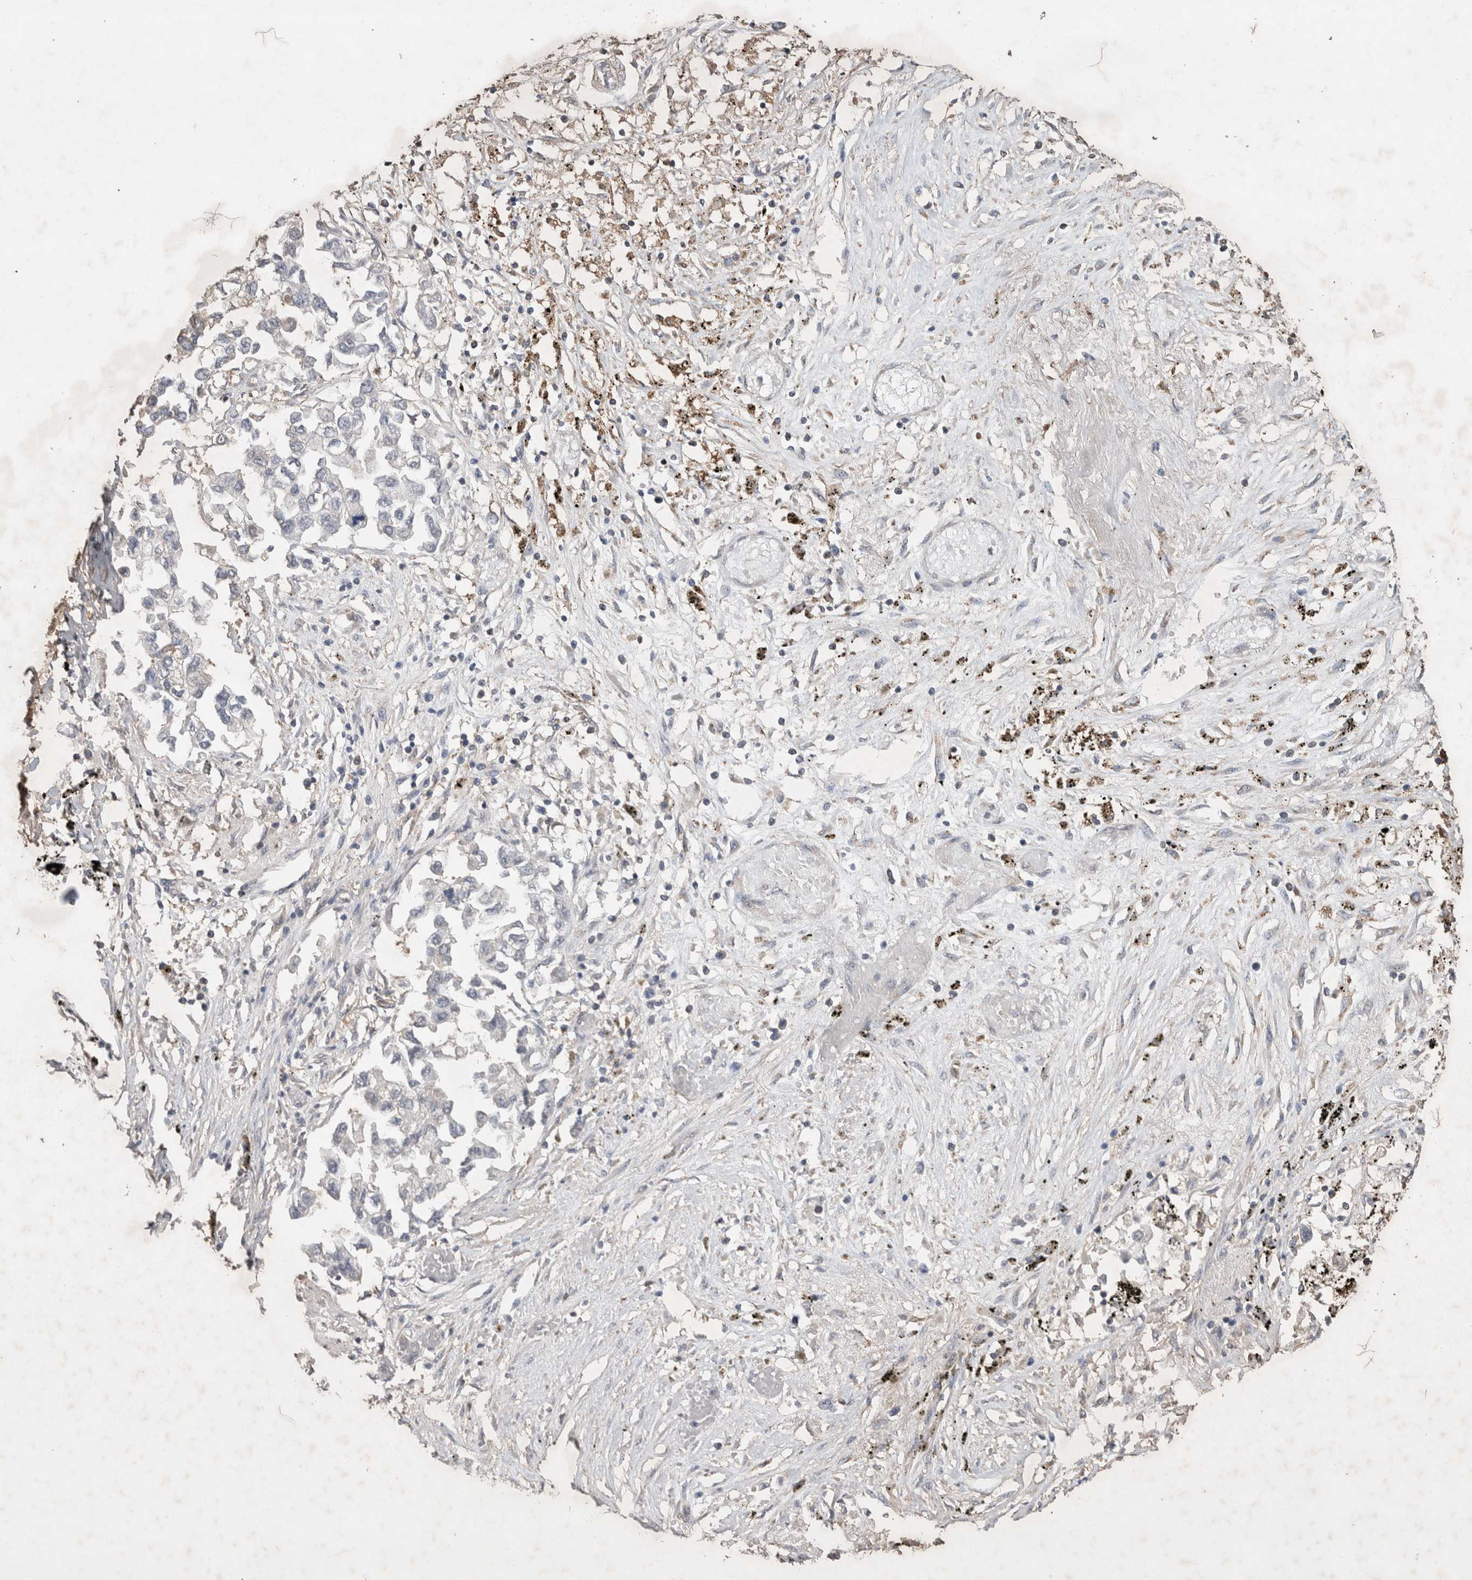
{"staining": {"intensity": "negative", "quantity": "none", "location": "none"}, "tissue": "lung cancer", "cell_type": "Tumor cells", "image_type": "cancer", "snomed": [{"axis": "morphology", "description": "Inflammation, NOS"}, {"axis": "morphology", "description": "Adenocarcinoma, NOS"}, {"axis": "topography", "description": "Lung"}], "caption": "Protein analysis of lung adenocarcinoma demonstrates no significant staining in tumor cells.", "gene": "TRIM5", "patient": {"sex": "male", "age": 63}}